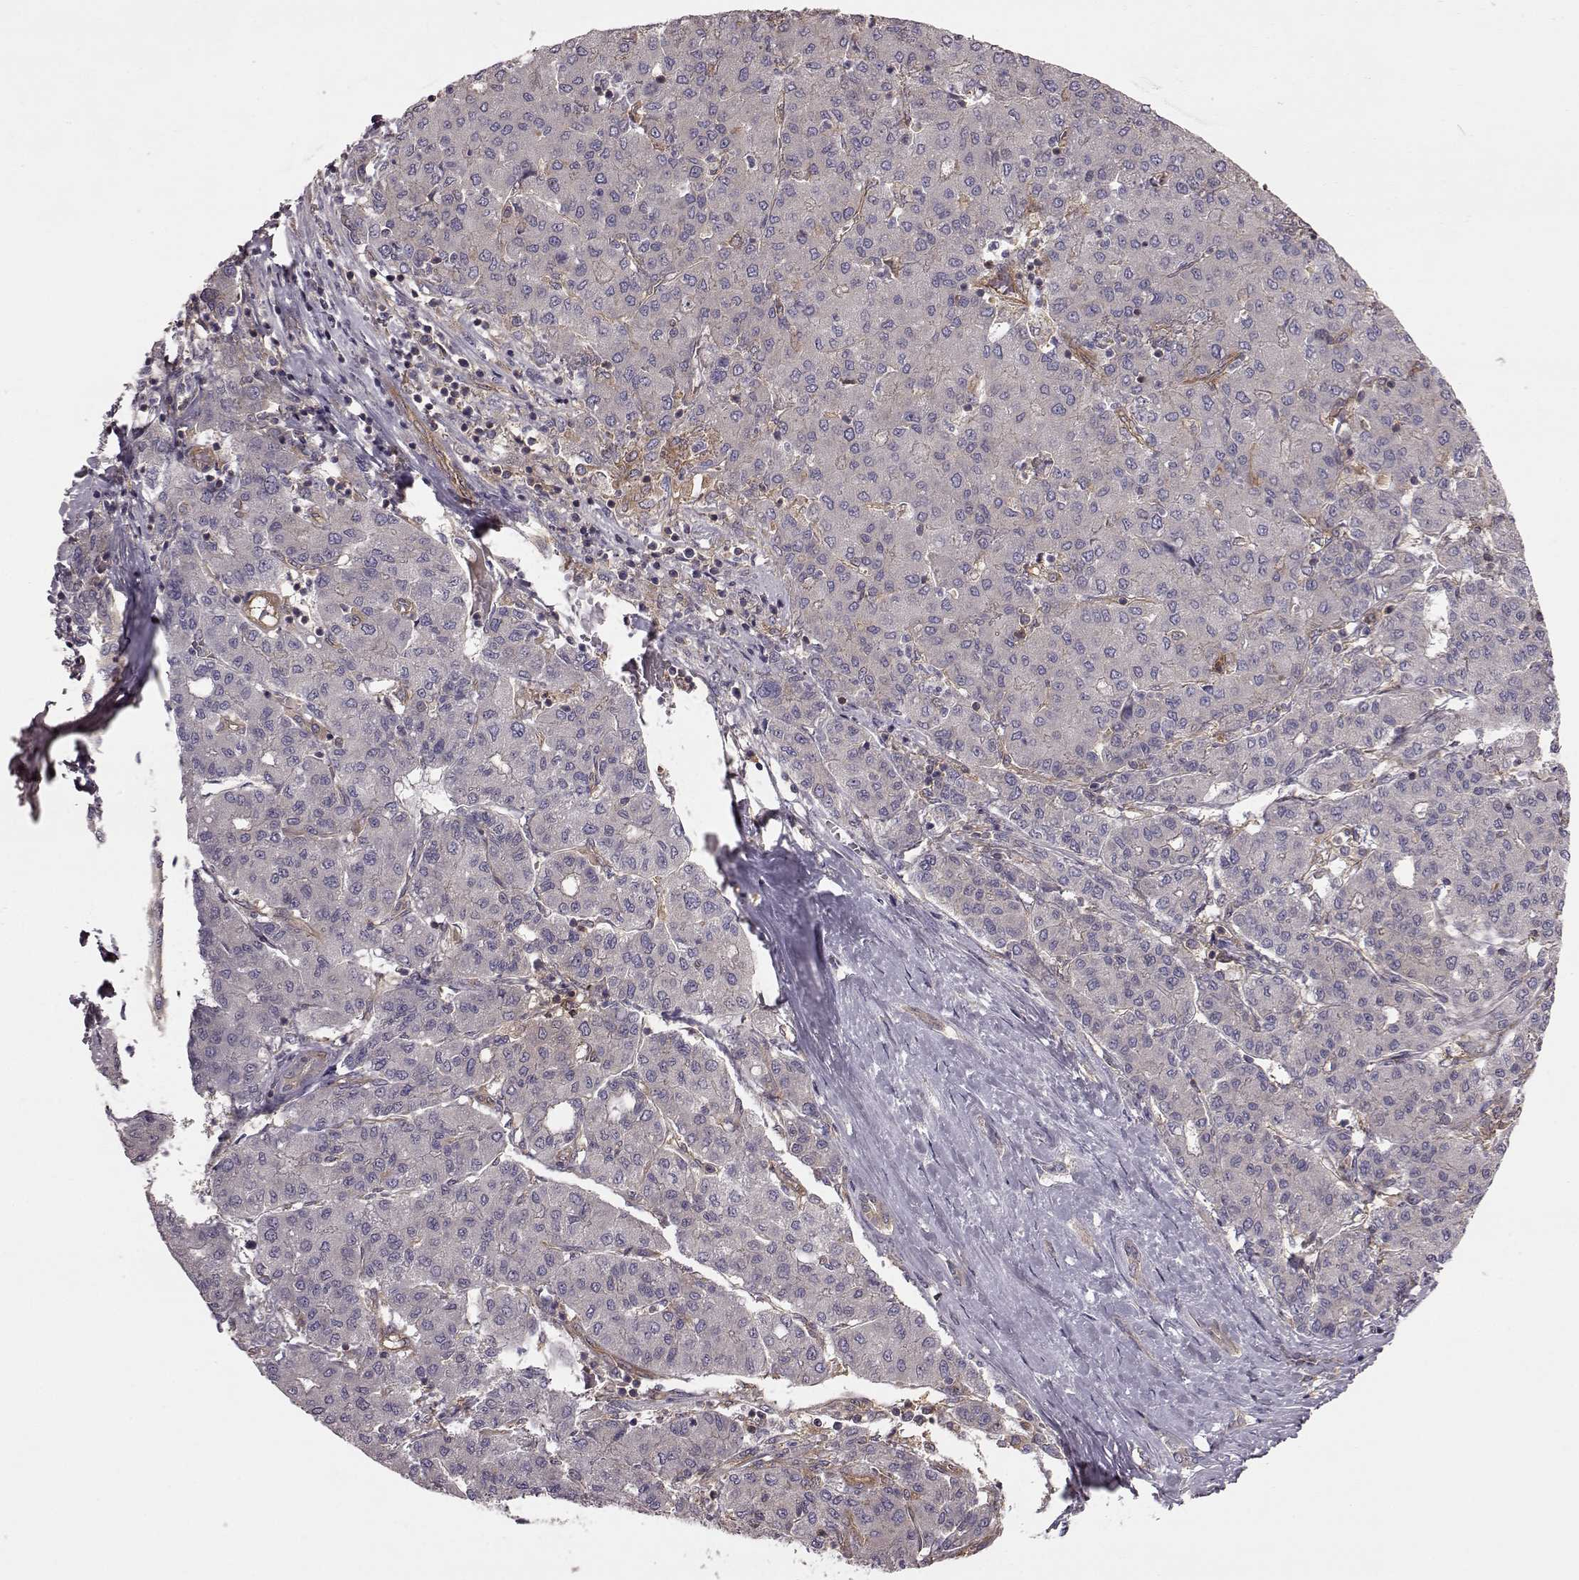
{"staining": {"intensity": "negative", "quantity": "none", "location": "none"}, "tissue": "liver cancer", "cell_type": "Tumor cells", "image_type": "cancer", "snomed": [{"axis": "morphology", "description": "Carcinoma, Hepatocellular, NOS"}, {"axis": "topography", "description": "Liver"}], "caption": "DAB (3,3'-diaminobenzidine) immunohistochemical staining of human hepatocellular carcinoma (liver) shows no significant staining in tumor cells.", "gene": "RABGAP1", "patient": {"sex": "male", "age": 65}}